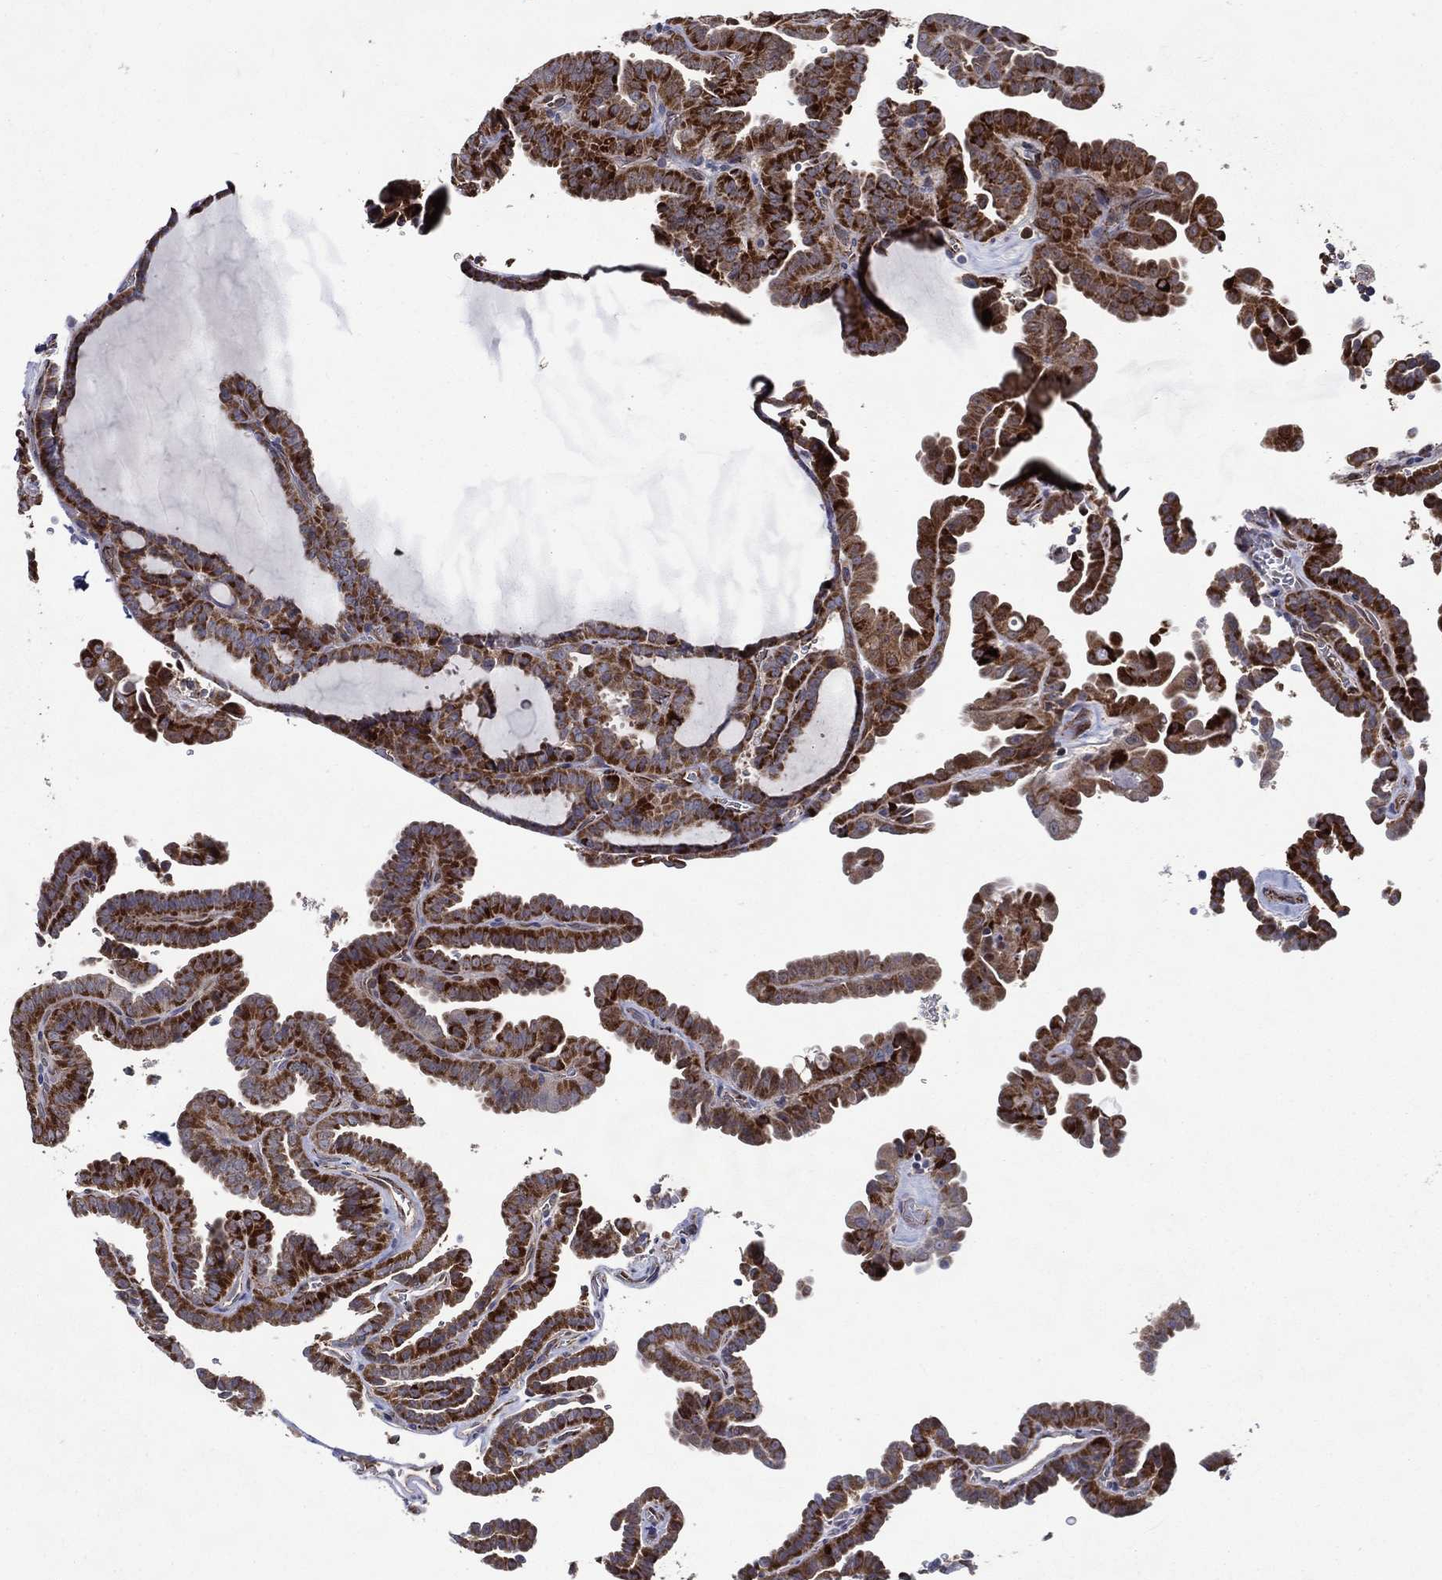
{"staining": {"intensity": "strong", "quantity": "25%-75%", "location": "cytoplasmic/membranous"}, "tissue": "thyroid cancer", "cell_type": "Tumor cells", "image_type": "cancer", "snomed": [{"axis": "morphology", "description": "Papillary adenocarcinoma, NOS"}, {"axis": "topography", "description": "Thyroid gland"}], "caption": "The immunohistochemical stain highlights strong cytoplasmic/membranous staining in tumor cells of thyroid cancer tissue.", "gene": "ARHGAP11A", "patient": {"sex": "female", "age": 39}}